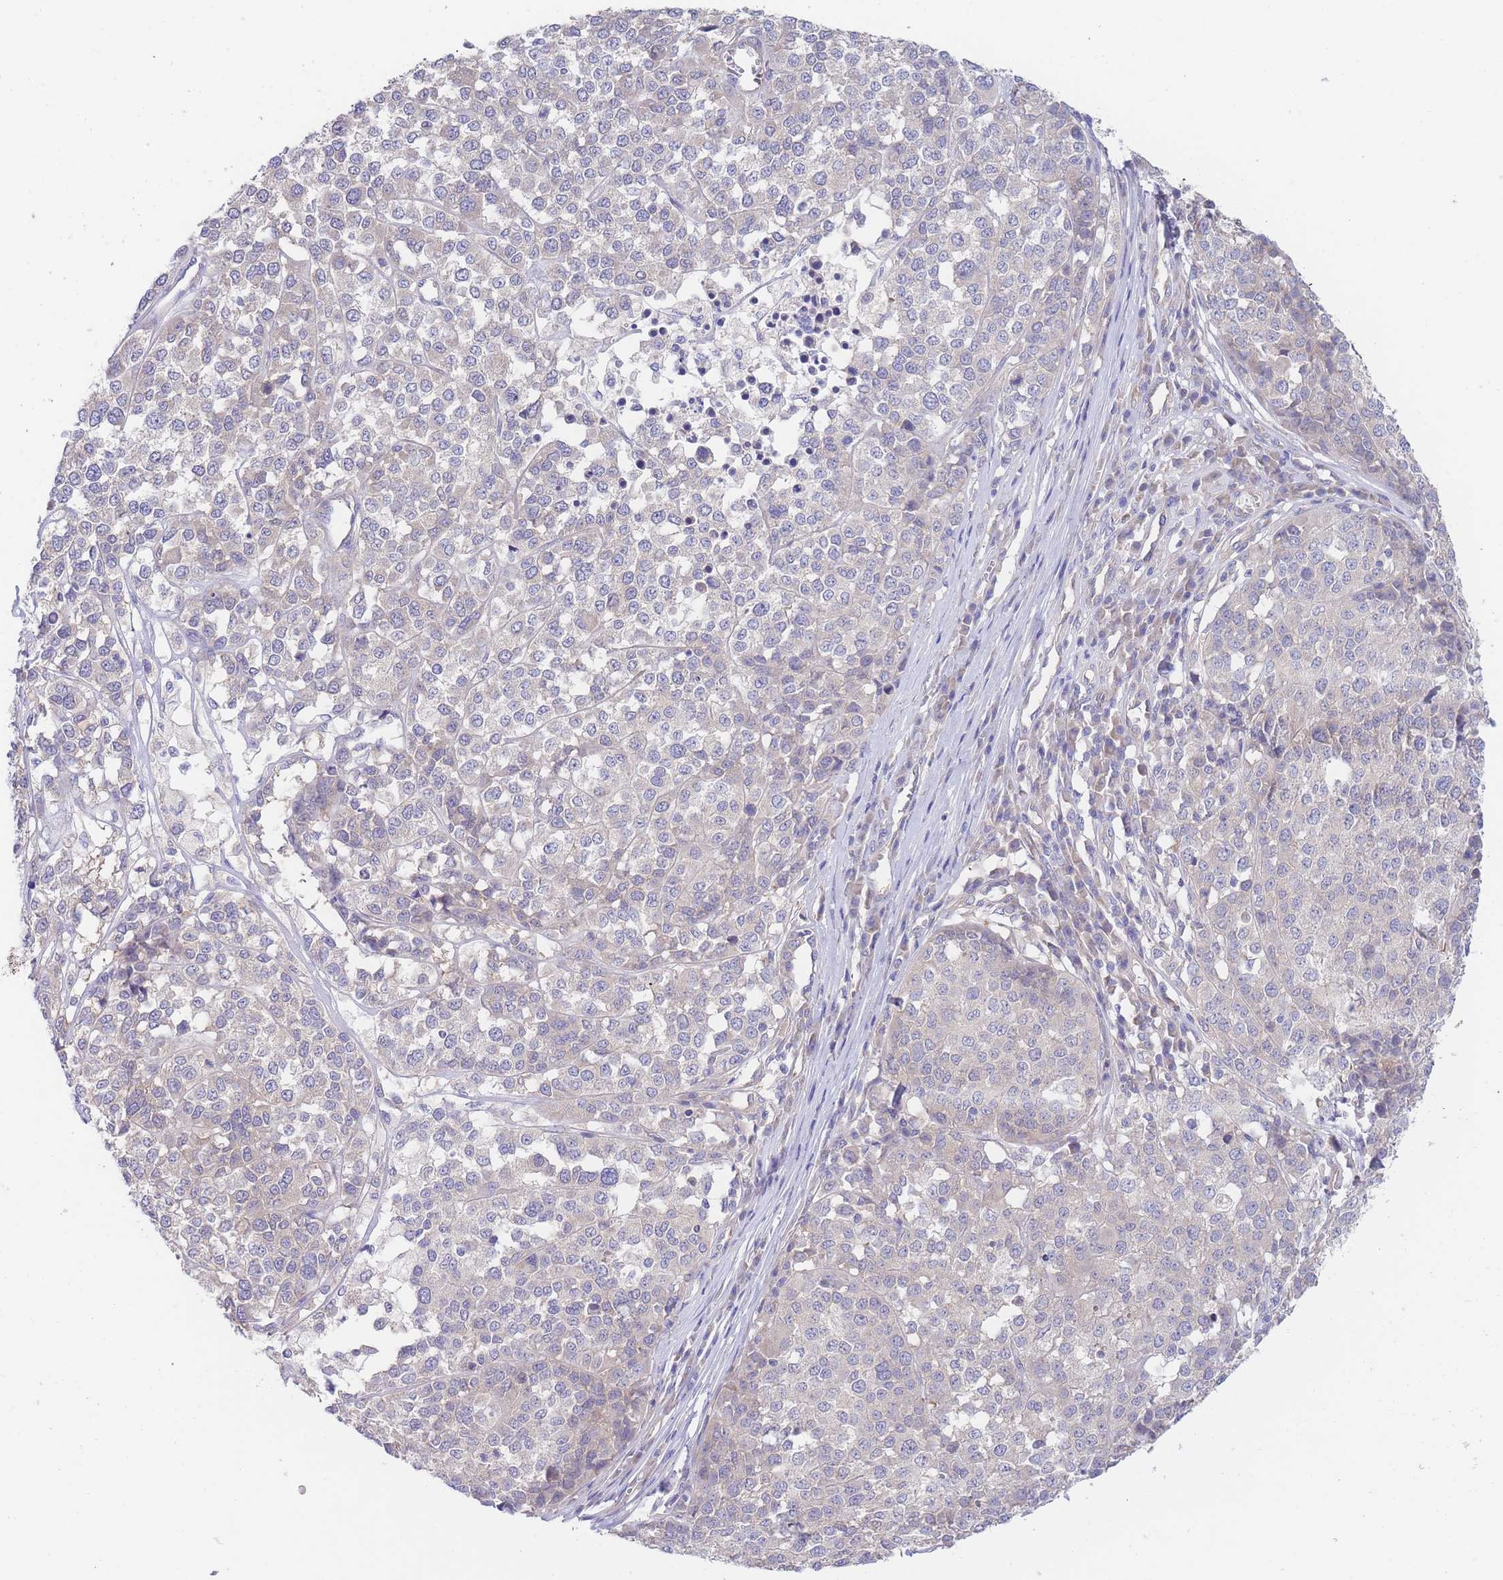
{"staining": {"intensity": "negative", "quantity": "none", "location": "none"}, "tissue": "melanoma", "cell_type": "Tumor cells", "image_type": "cancer", "snomed": [{"axis": "morphology", "description": "Malignant melanoma, Metastatic site"}, {"axis": "topography", "description": "Lymph node"}], "caption": "Tumor cells show no significant protein positivity in malignant melanoma (metastatic site).", "gene": "ZNF281", "patient": {"sex": "male", "age": 44}}